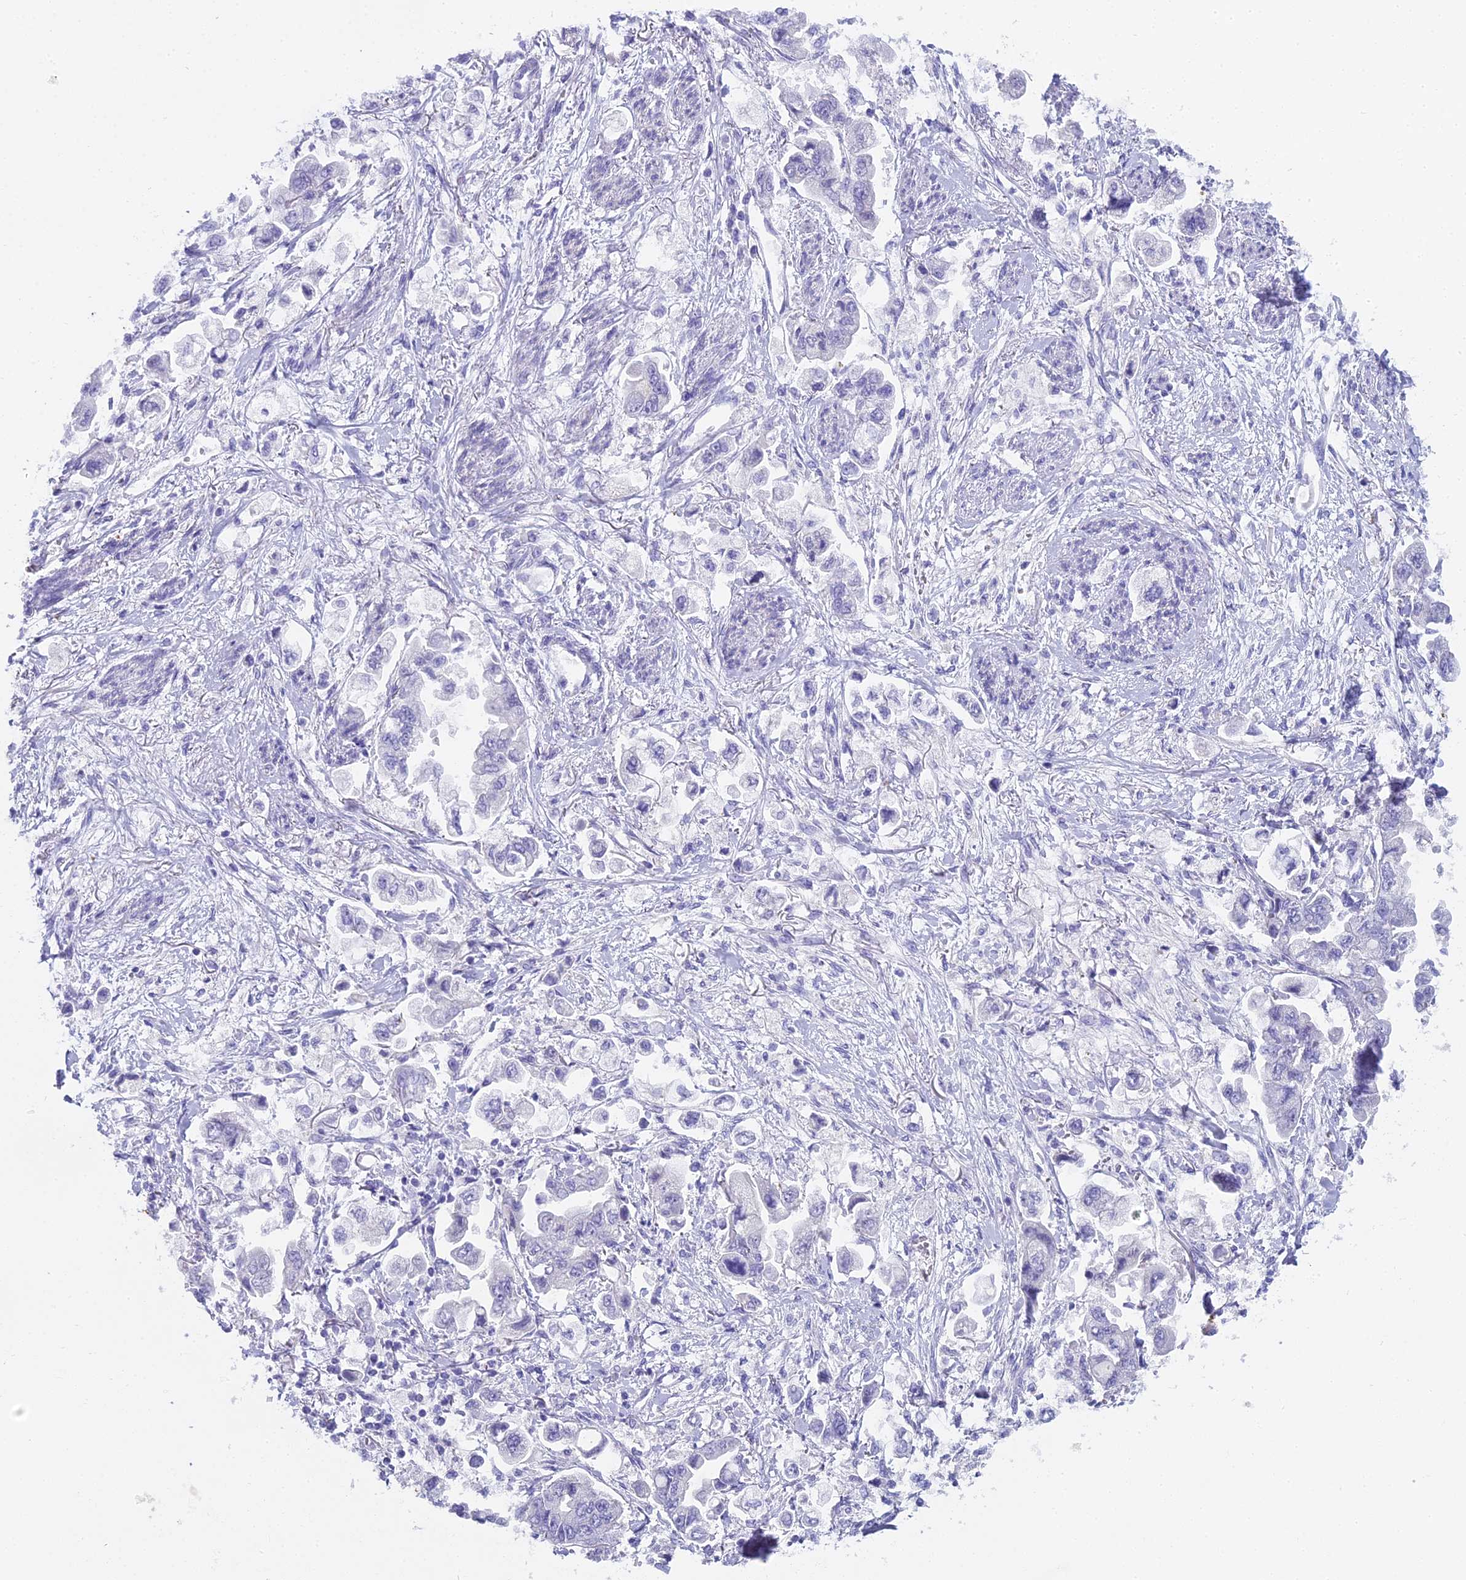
{"staining": {"intensity": "negative", "quantity": "none", "location": "none"}, "tissue": "stomach cancer", "cell_type": "Tumor cells", "image_type": "cancer", "snomed": [{"axis": "morphology", "description": "Adenocarcinoma, NOS"}, {"axis": "topography", "description": "Stomach"}], "caption": "This is an IHC photomicrograph of human stomach cancer. There is no staining in tumor cells.", "gene": "UNC80", "patient": {"sex": "male", "age": 62}}